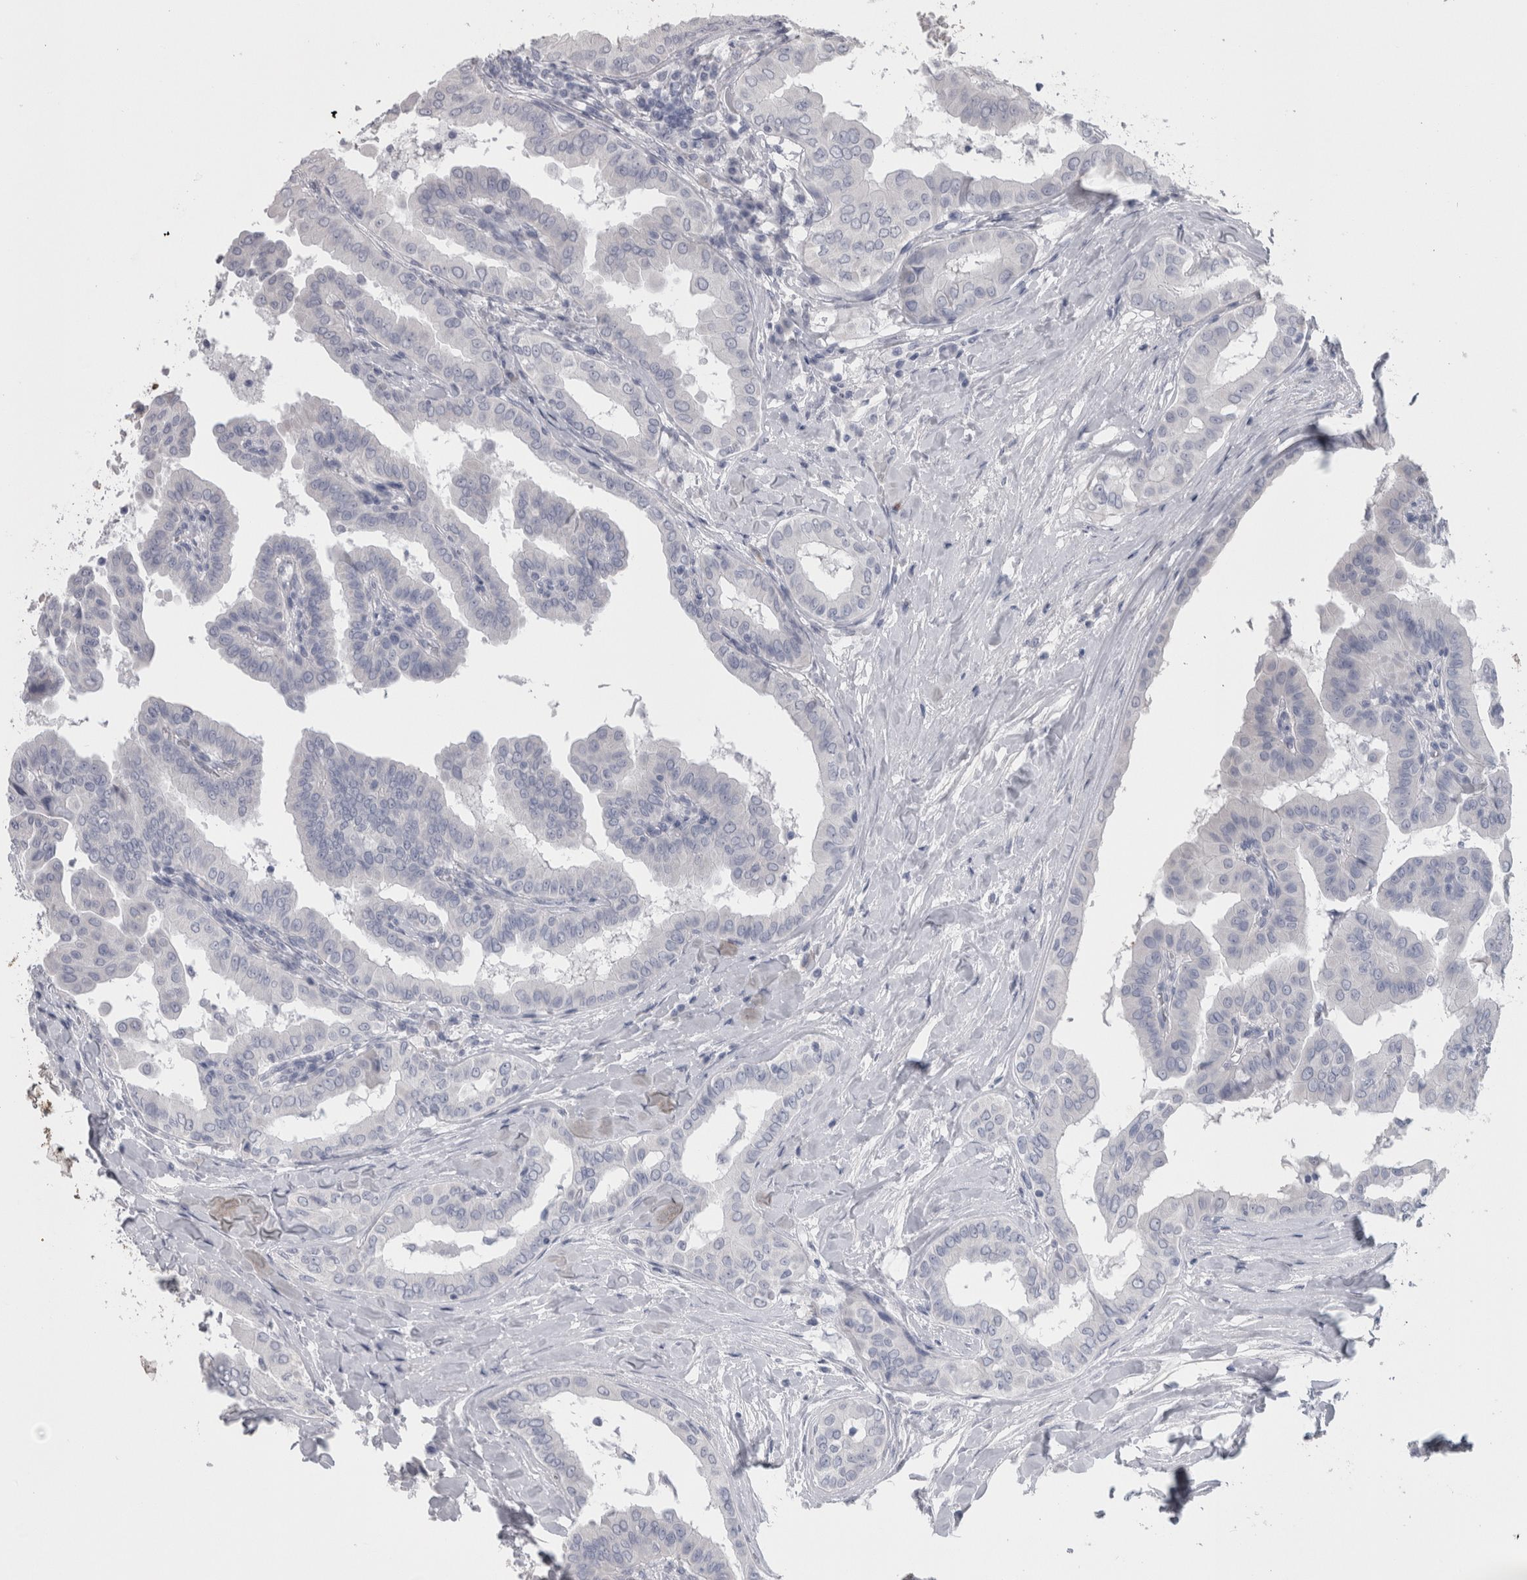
{"staining": {"intensity": "negative", "quantity": "none", "location": "none"}, "tissue": "thyroid cancer", "cell_type": "Tumor cells", "image_type": "cancer", "snomed": [{"axis": "morphology", "description": "Papillary adenocarcinoma, NOS"}, {"axis": "topography", "description": "Thyroid gland"}], "caption": "A micrograph of papillary adenocarcinoma (thyroid) stained for a protein demonstrates no brown staining in tumor cells.", "gene": "MSMB", "patient": {"sex": "male", "age": 33}}